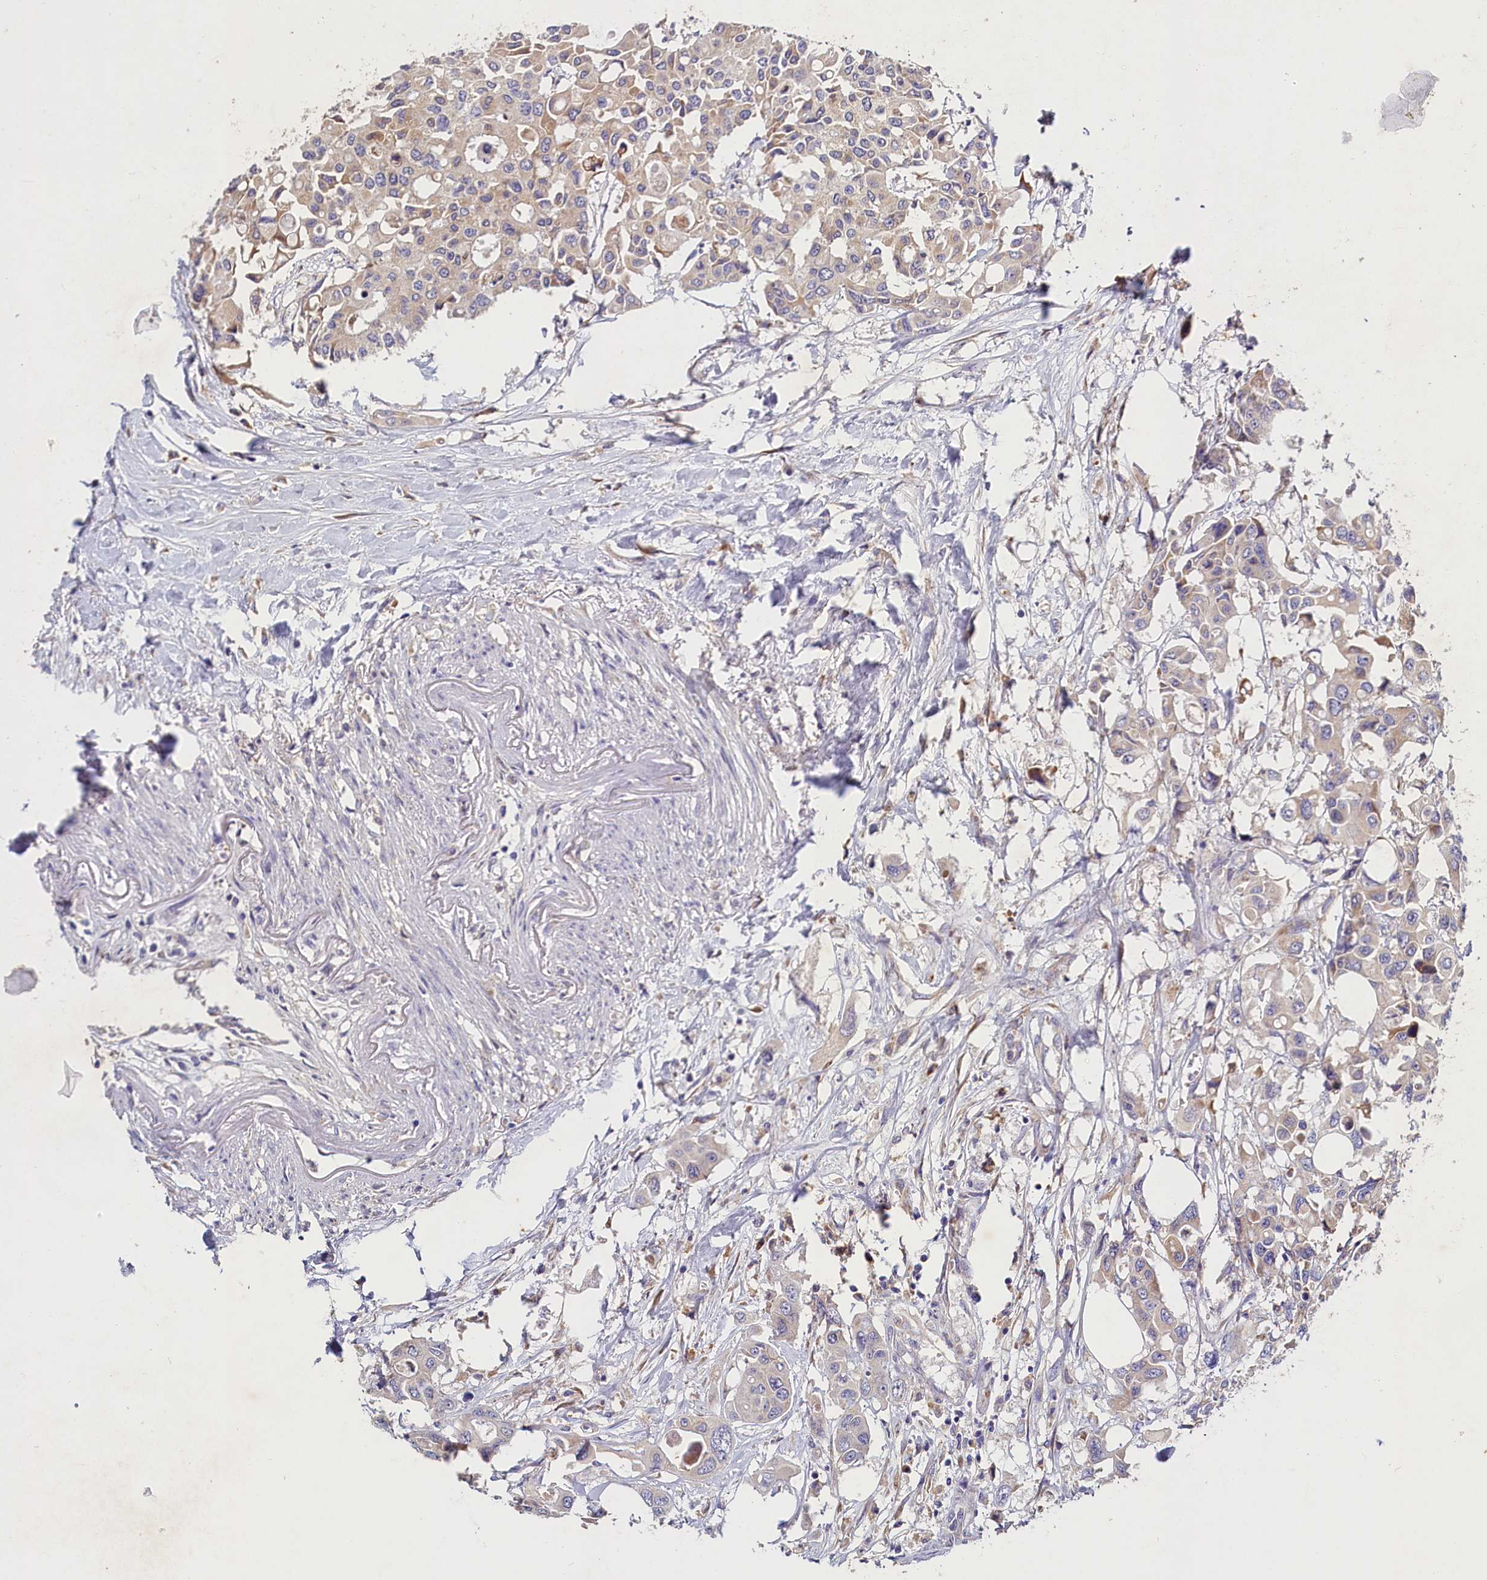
{"staining": {"intensity": "weak", "quantity": "25%-75%", "location": "cytoplasmic/membranous"}, "tissue": "colorectal cancer", "cell_type": "Tumor cells", "image_type": "cancer", "snomed": [{"axis": "morphology", "description": "Adenocarcinoma, NOS"}, {"axis": "topography", "description": "Colon"}], "caption": "The photomicrograph demonstrates staining of adenocarcinoma (colorectal), revealing weak cytoplasmic/membranous protein expression (brown color) within tumor cells. The protein of interest is shown in brown color, while the nuclei are stained blue.", "gene": "ST7L", "patient": {"sex": "male", "age": 77}}